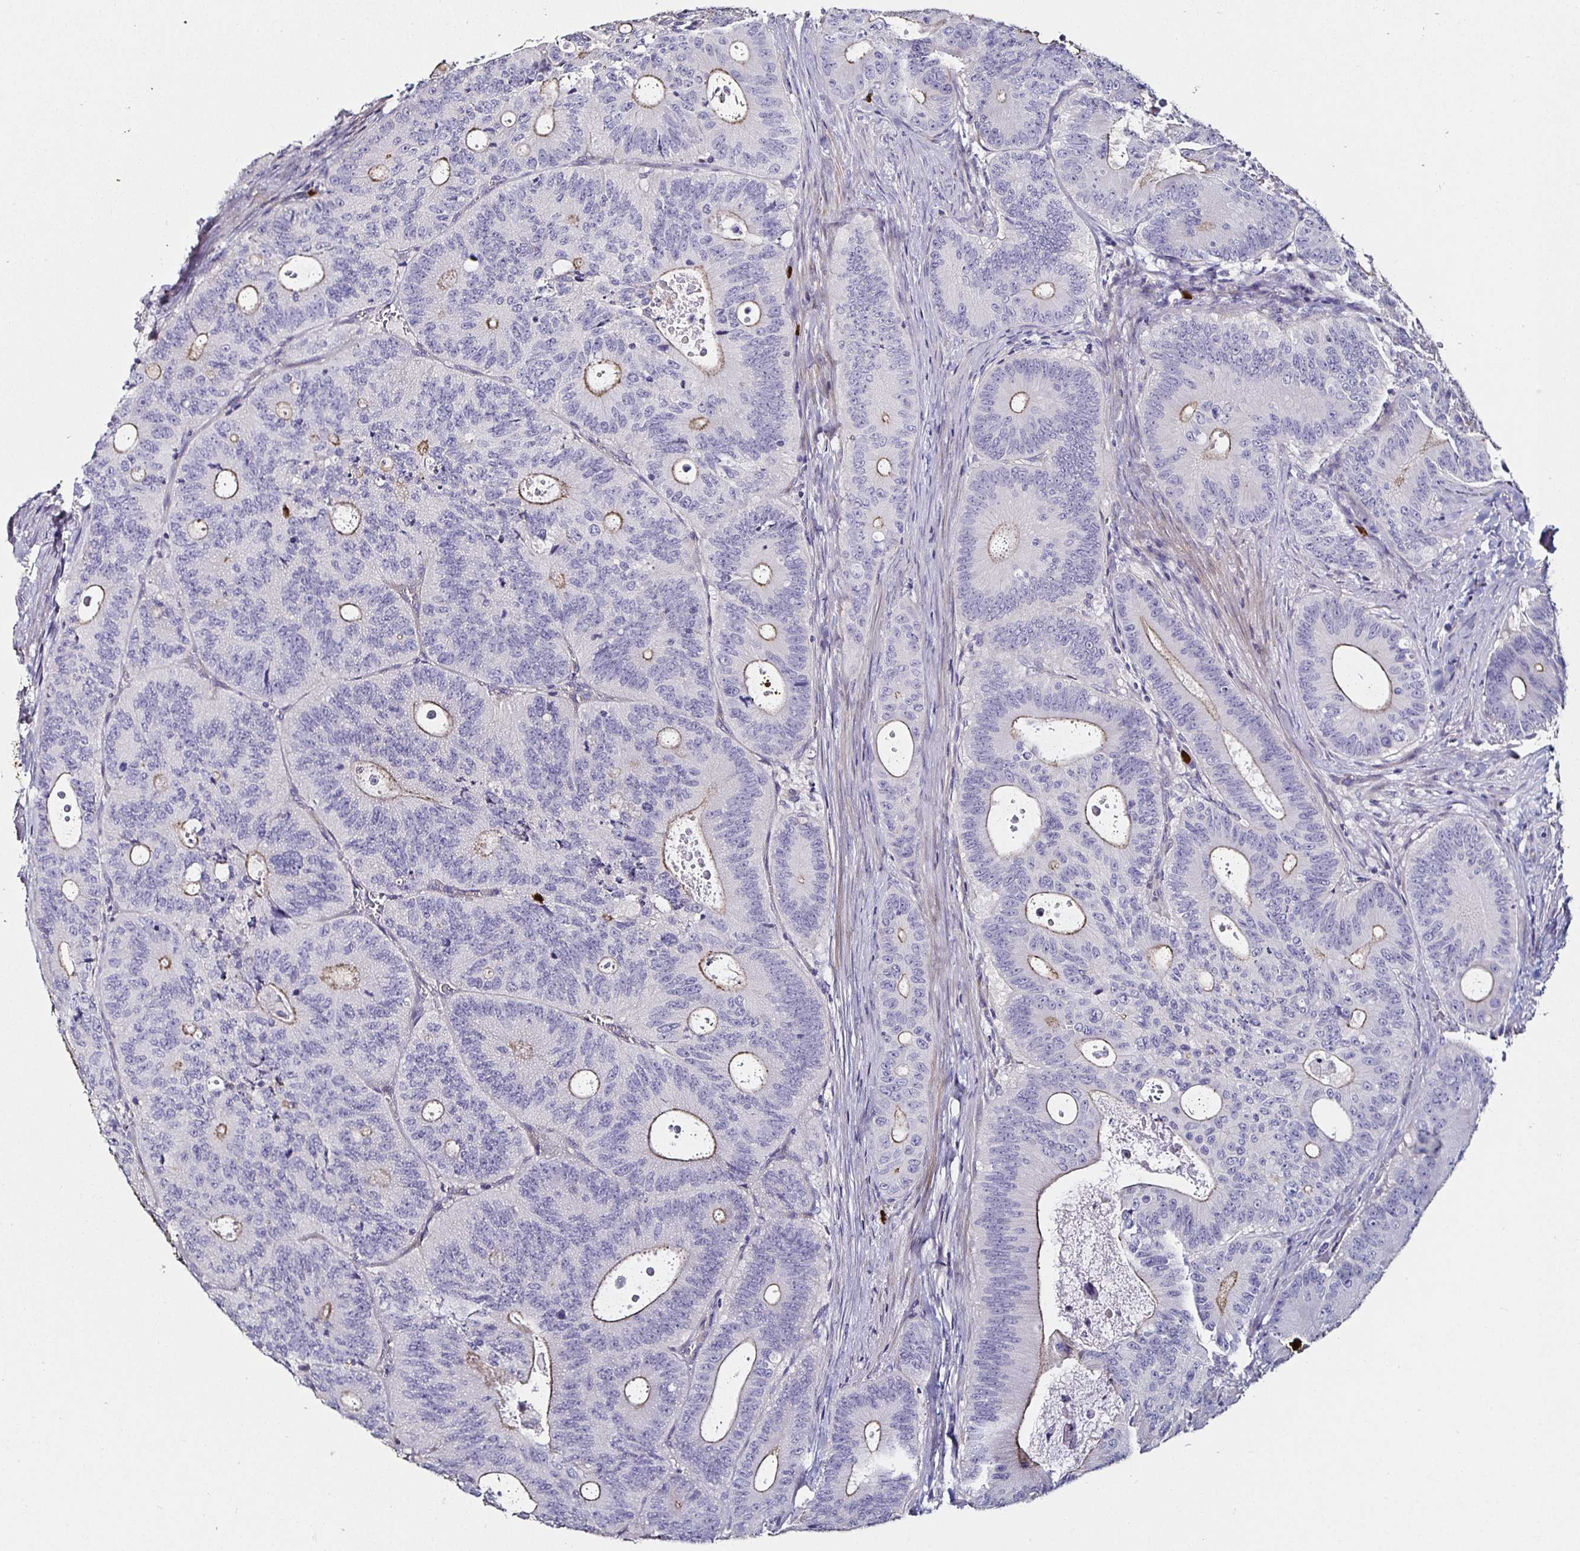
{"staining": {"intensity": "weak", "quantity": "<25%", "location": "cytoplasmic/membranous"}, "tissue": "colorectal cancer", "cell_type": "Tumor cells", "image_type": "cancer", "snomed": [{"axis": "morphology", "description": "Adenocarcinoma, NOS"}, {"axis": "topography", "description": "Colon"}], "caption": "Tumor cells show no significant staining in colorectal cancer (adenocarcinoma).", "gene": "TLR4", "patient": {"sex": "male", "age": 62}}